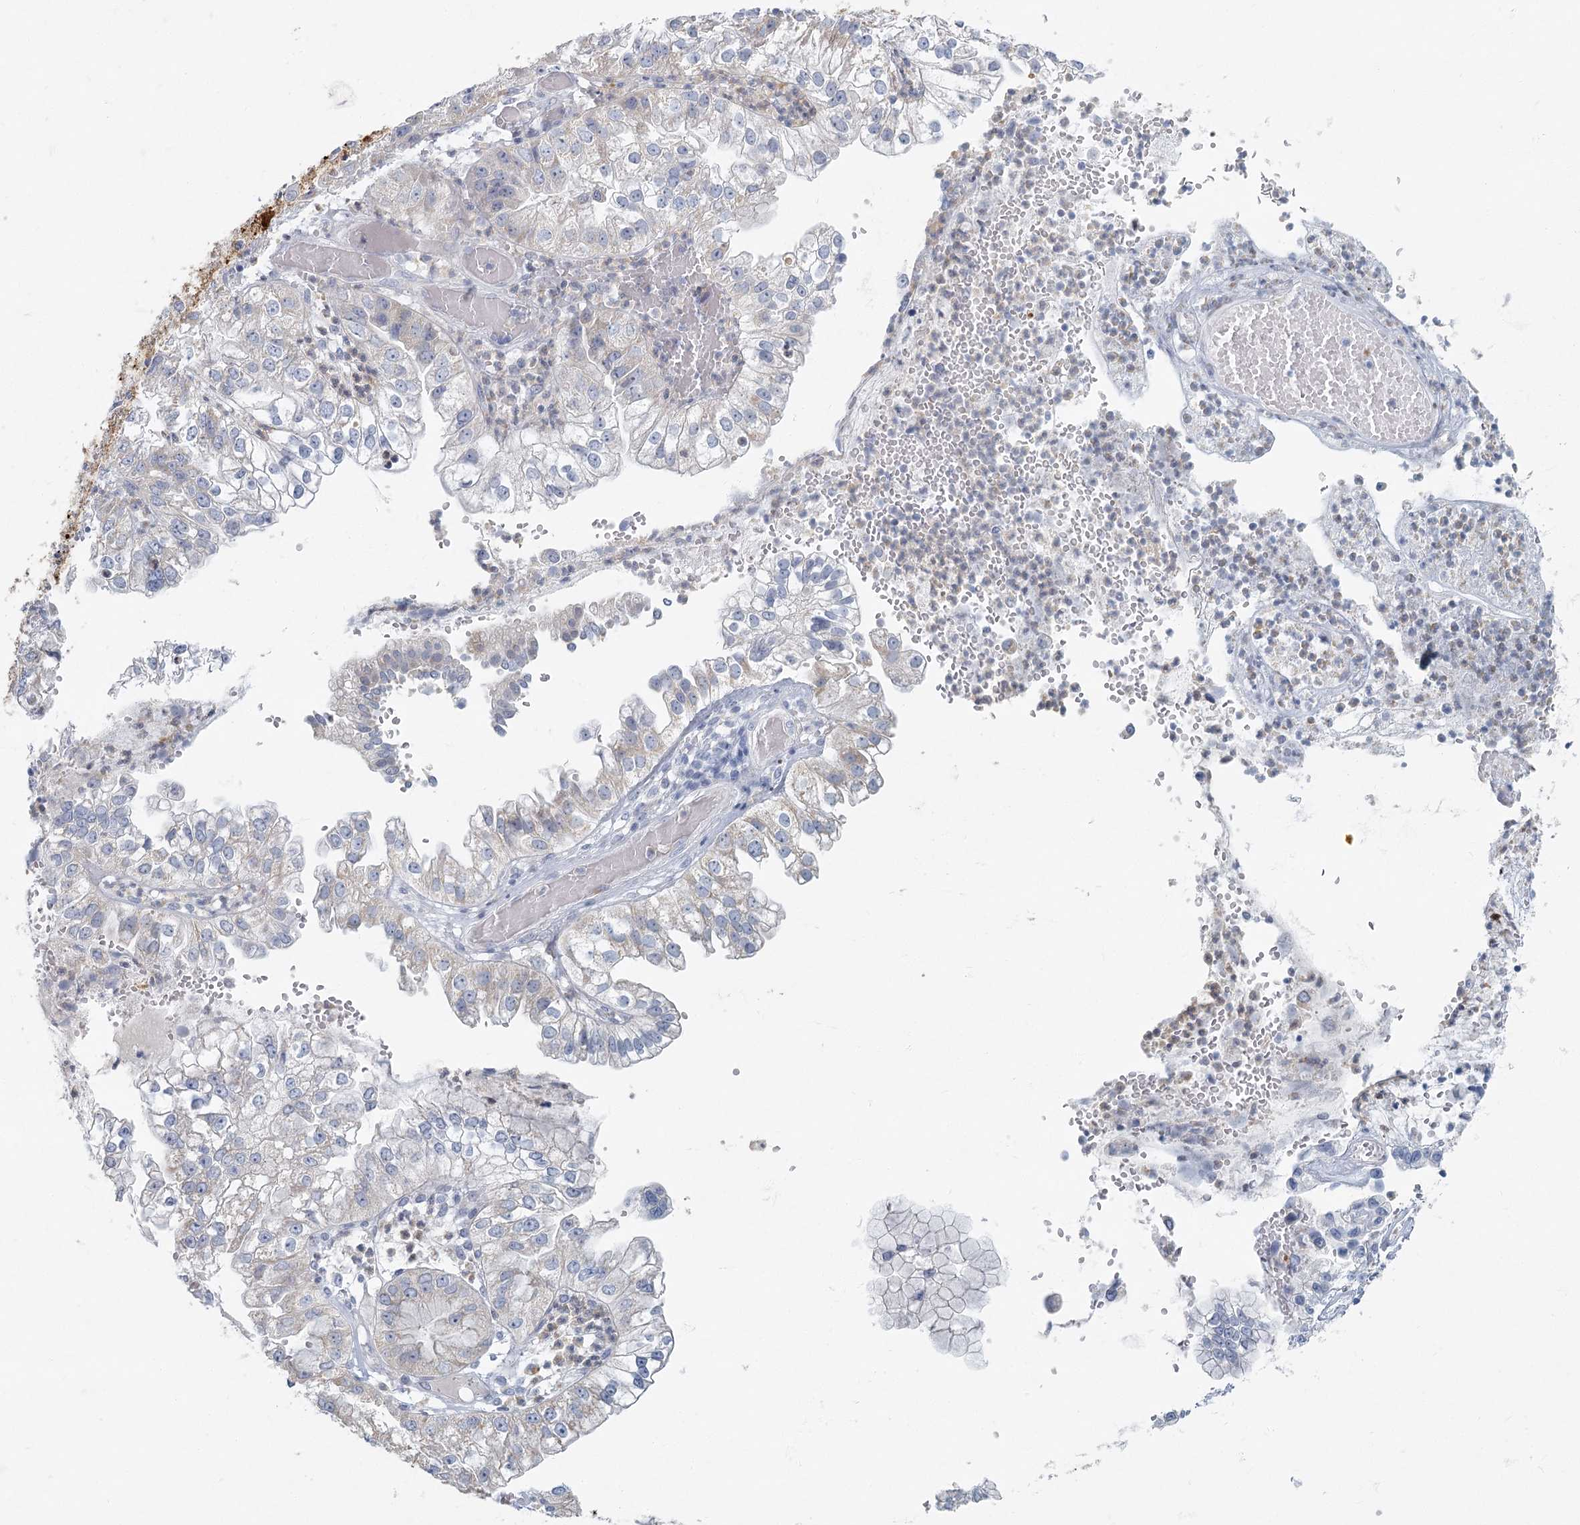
{"staining": {"intensity": "negative", "quantity": "none", "location": "none"}, "tissue": "liver cancer", "cell_type": "Tumor cells", "image_type": "cancer", "snomed": [{"axis": "morphology", "description": "Cholangiocarcinoma"}, {"axis": "topography", "description": "Liver"}], "caption": "Tumor cells are negative for protein expression in human liver cholangiocarcinoma.", "gene": "FAM110C", "patient": {"sex": "female", "age": 79}}